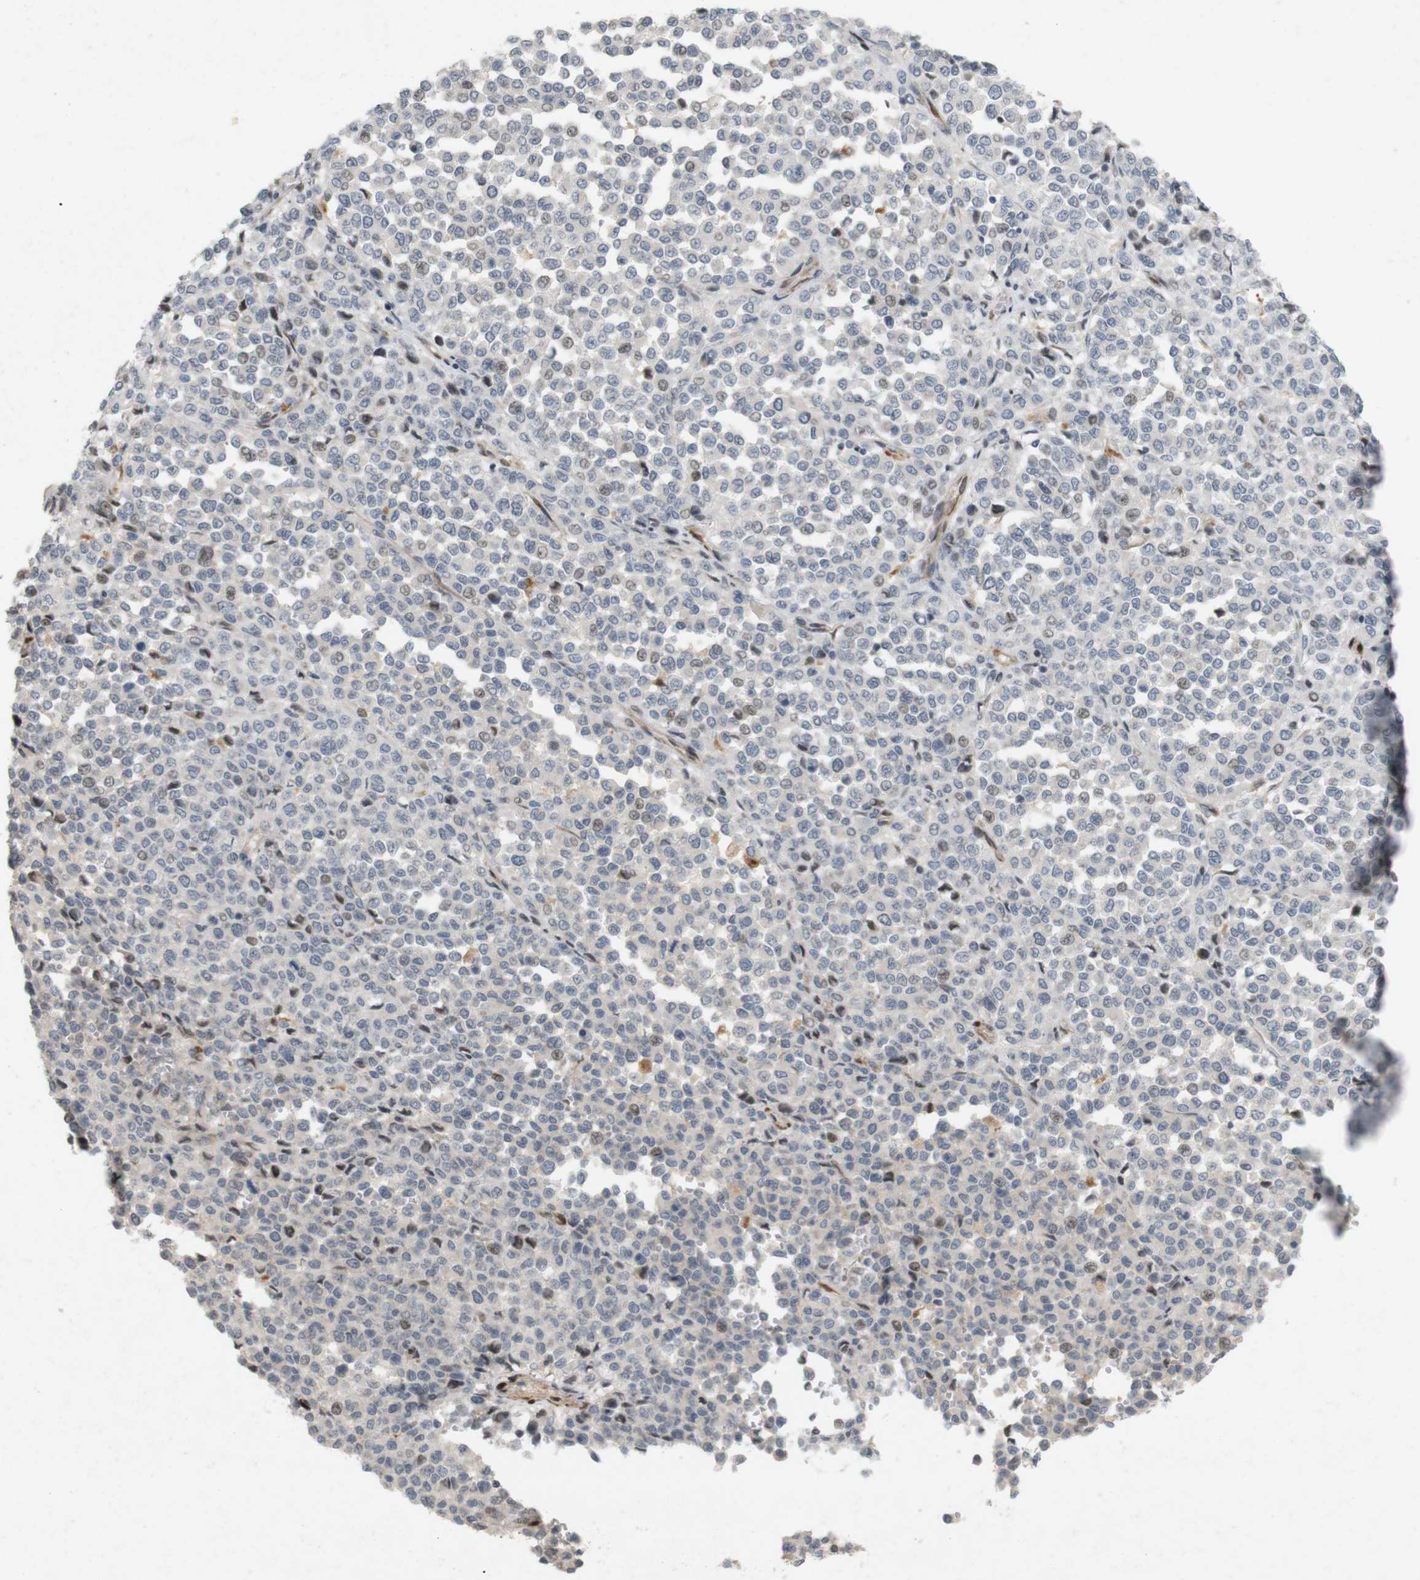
{"staining": {"intensity": "weak", "quantity": "25%-75%", "location": "nuclear"}, "tissue": "melanoma", "cell_type": "Tumor cells", "image_type": "cancer", "snomed": [{"axis": "morphology", "description": "Malignant melanoma, Metastatic site"}, {"axis": "topography", "description": "Pancreas"}], "caption": "Protein expression analysis of human malignant melanoma (metastatic site) reveals weak nuclear expression in about 25%-75% of tumor cells.", "gene": "PPP1R14A", "patient": {"sex": "female", "age": 30}}